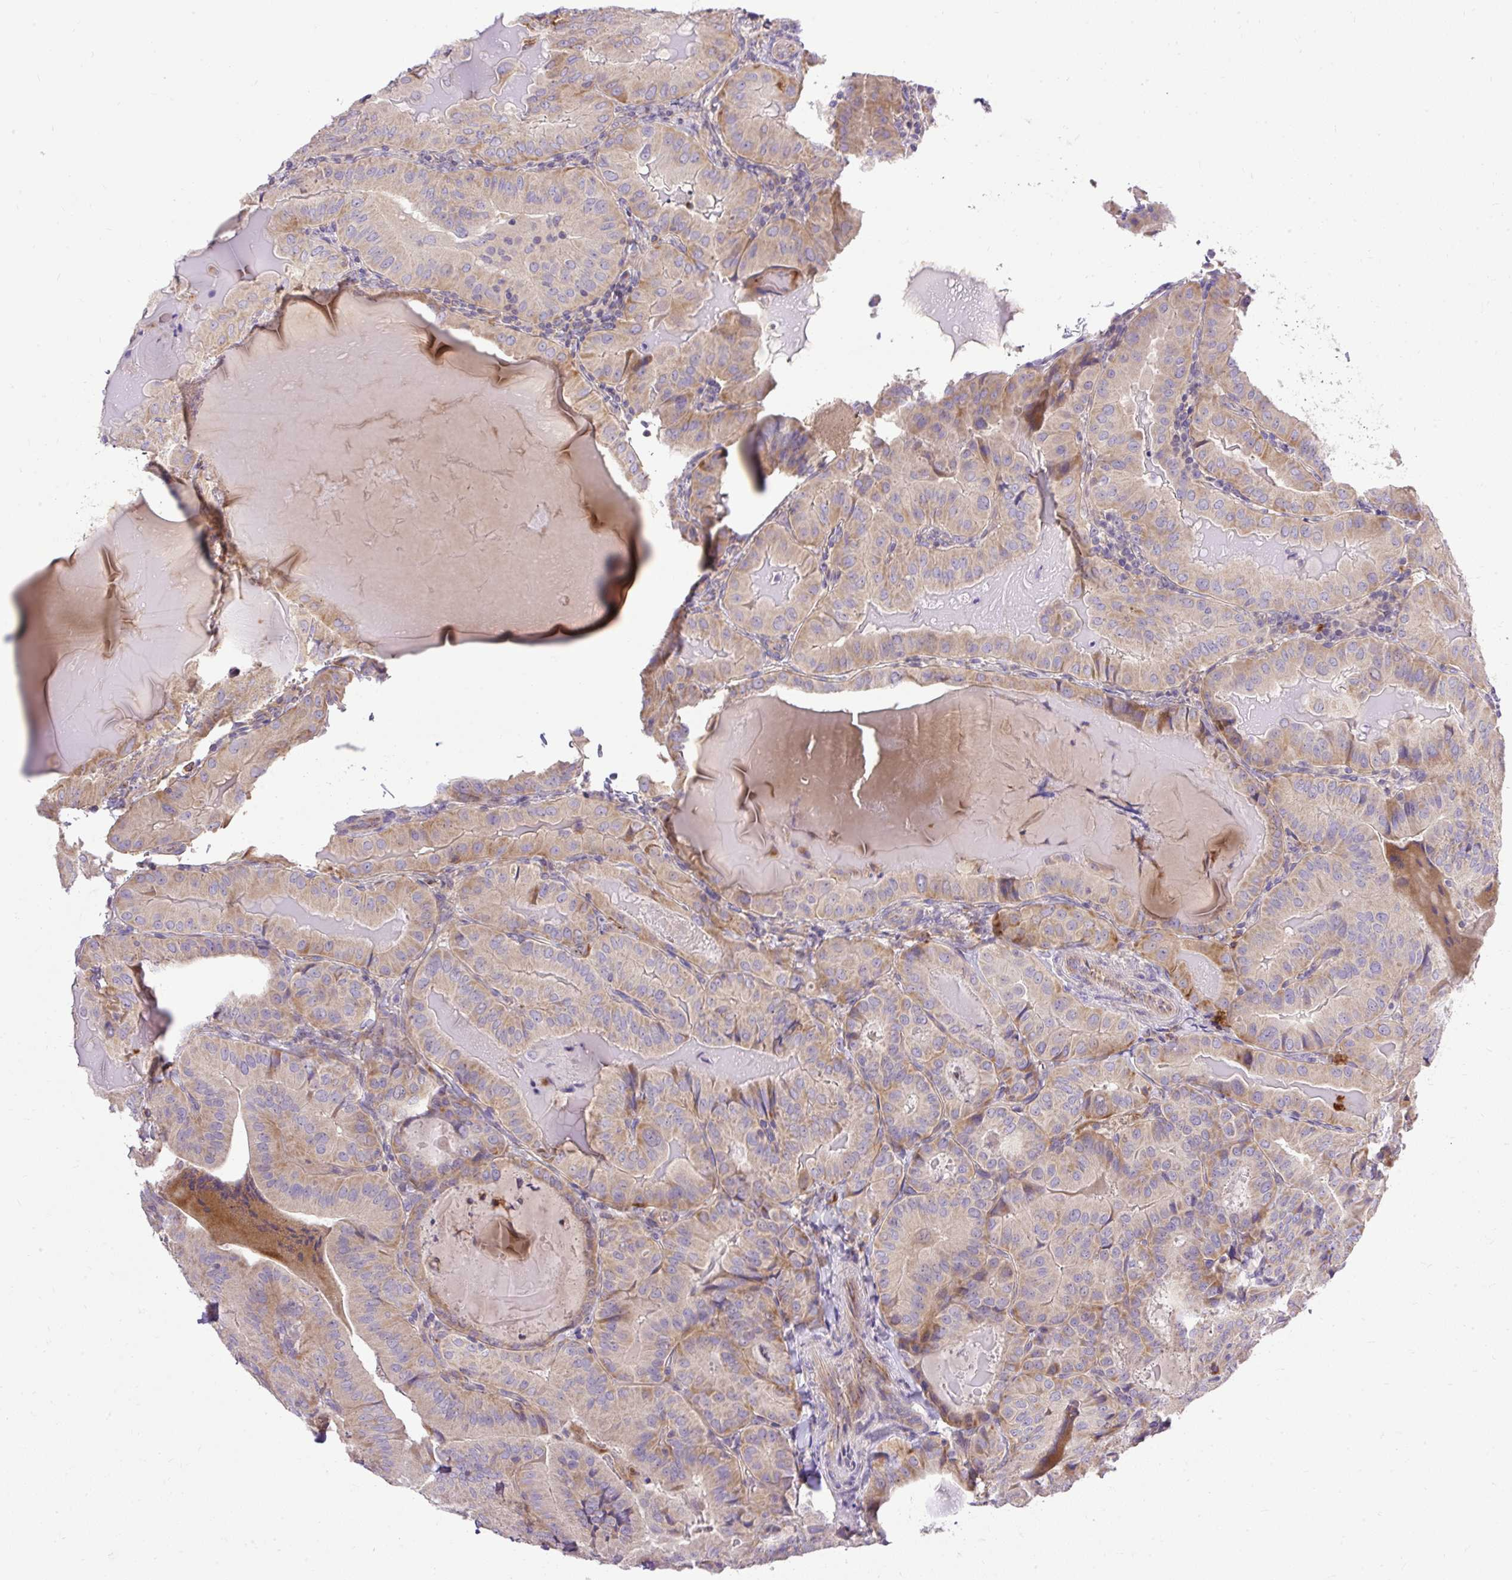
{"staining": {"intensity": "weak", "quantity": "25%-75%", "location": "cytoplasmic/membranous"}, "tissue": "thyroid cancer", "cell_type": "Tumor cells", "image_type": "cancer", "snomed": [{"axis": "morphology", "description": "Papillary adenocarcinoma, NOS"}, {"axis": "topography", "description": "Thyroid gland"}], "caption": "A brown stain labels weak cytoplasmic/membranous expression of a protein in human papillary adenocarcinoma (thyroid) tumor cells.", "gene": "HEXB", "patient": {"sex": "female", "age": 68}}